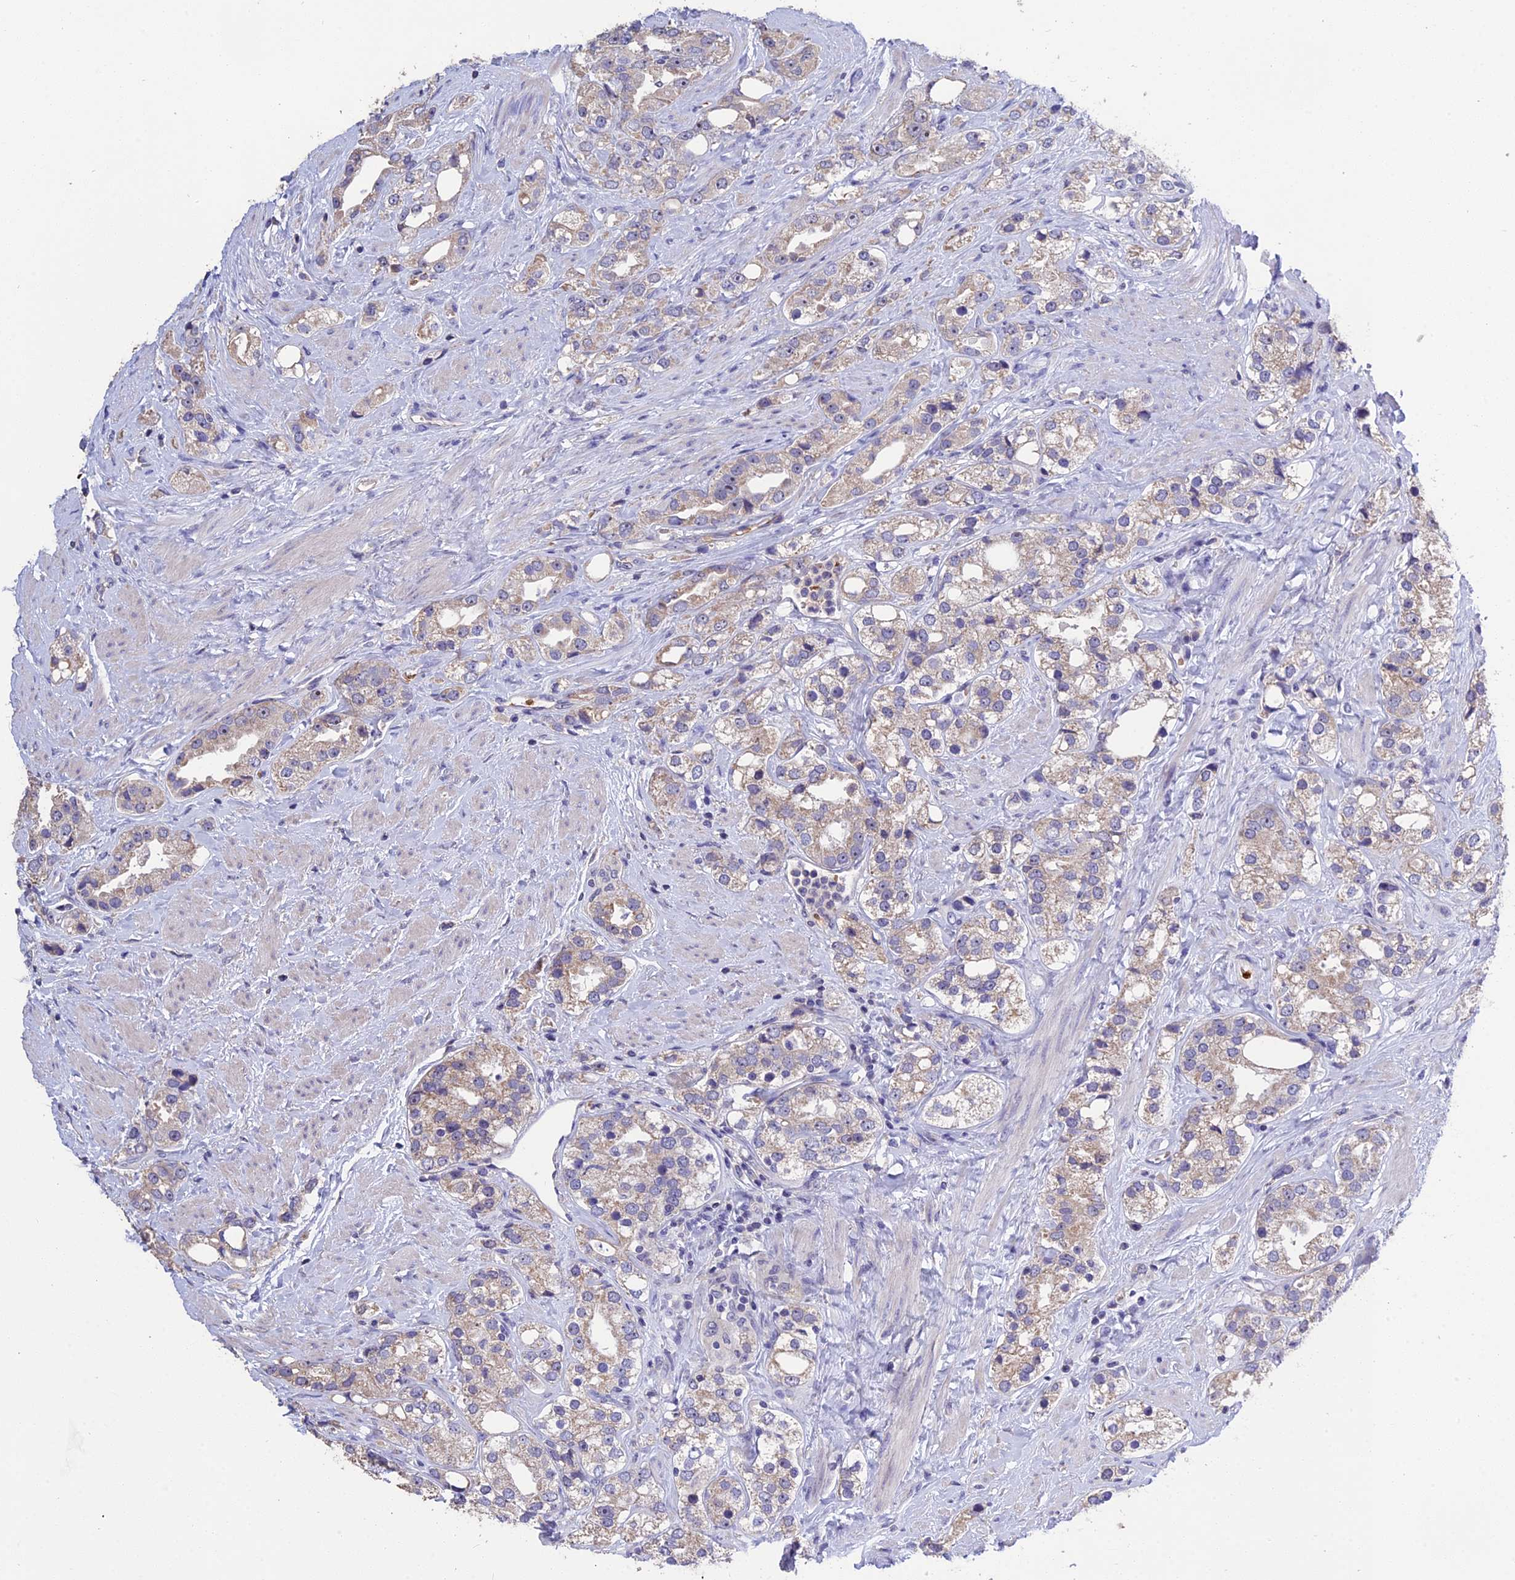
{"staining": {"intensity": "weak", "quantity": ">75%", "location": "cytoplasmic/membranous"}, "tissue": "prostate cancer", "cell_type": "Tumor cells", "image_type": "cancer", "snomed": [{"axis": "morphology", "description": "Adenocarcinoma, NOS"}, {"axis": "topography", "description": "Prostate"}], "caption": "This micrograph reveals prostate cancer (adenocarcinoma) stained with IHC to label a protein in brown. The cytoplasmic/membranous of tumor cells show weak positivity for the protein. Nuclei are counter-stained blue.", "gene": "KNOP1", "patient": {"sex": "male", "age": 79}}